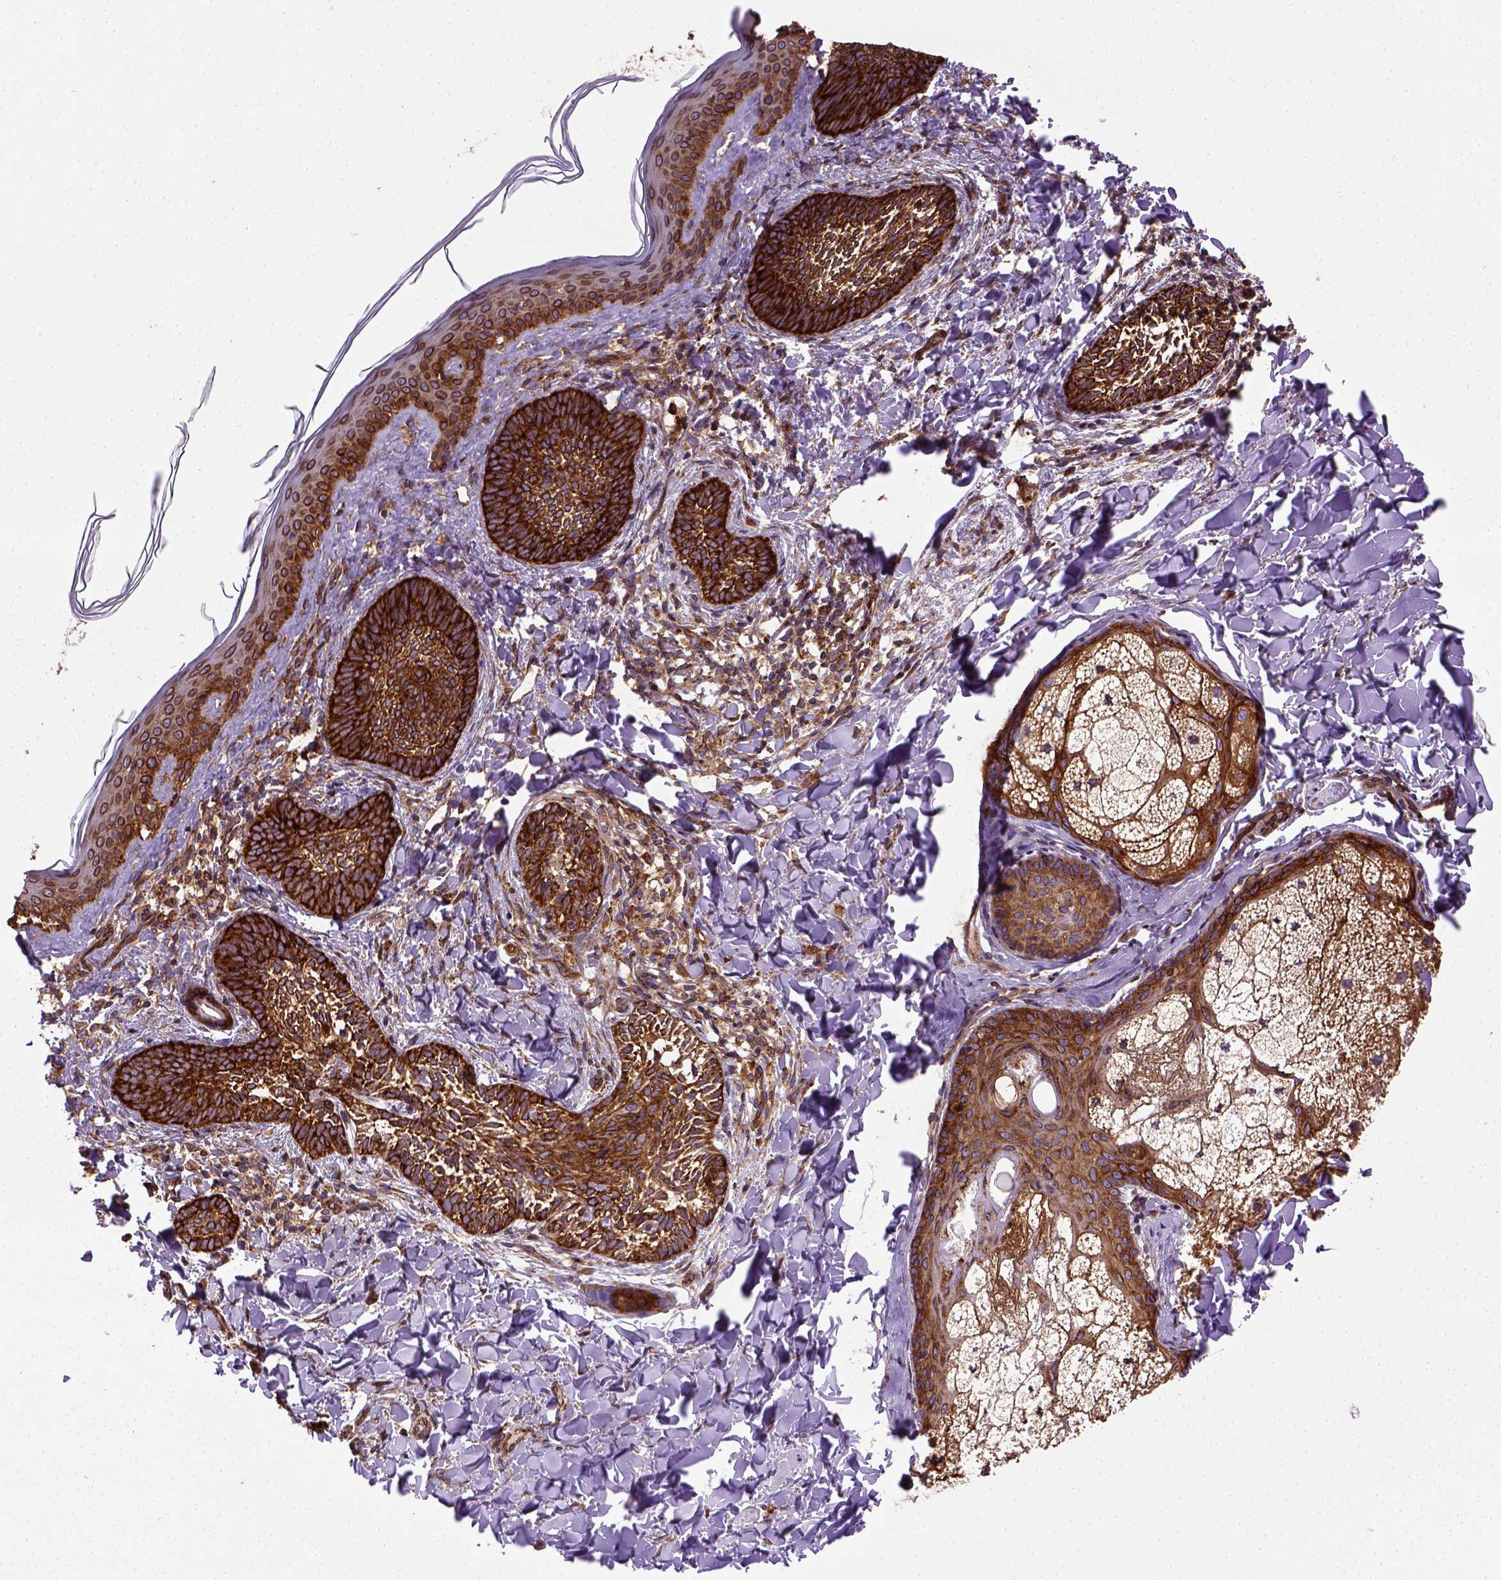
{"staining": {"intensity": "strong", "quantity": ">75%", "location": "cytoplasmic/membranous"}, "tissue": "skin cancer", "cell_type": "Tumor cells", "image_type": "cancer", "snomed": [{"axis": "morphology", "description": "Normal tissue, NOS"}, {"axis": "morphology", "description": "Basal cell carcinoma"}, {"axis": "topography", "description": "Skin"}], "caption": "DAB (3,3'-diaminobenzidine) immunohistochemical staining of skin cancer (basal cell carcinoma) demonstrates strong cytoplasmic/membranous protein positivity in approximately >75% of tumor cells.", "gene": "CAPRIN1", "patient": {"sex": "male", "age": 46}}